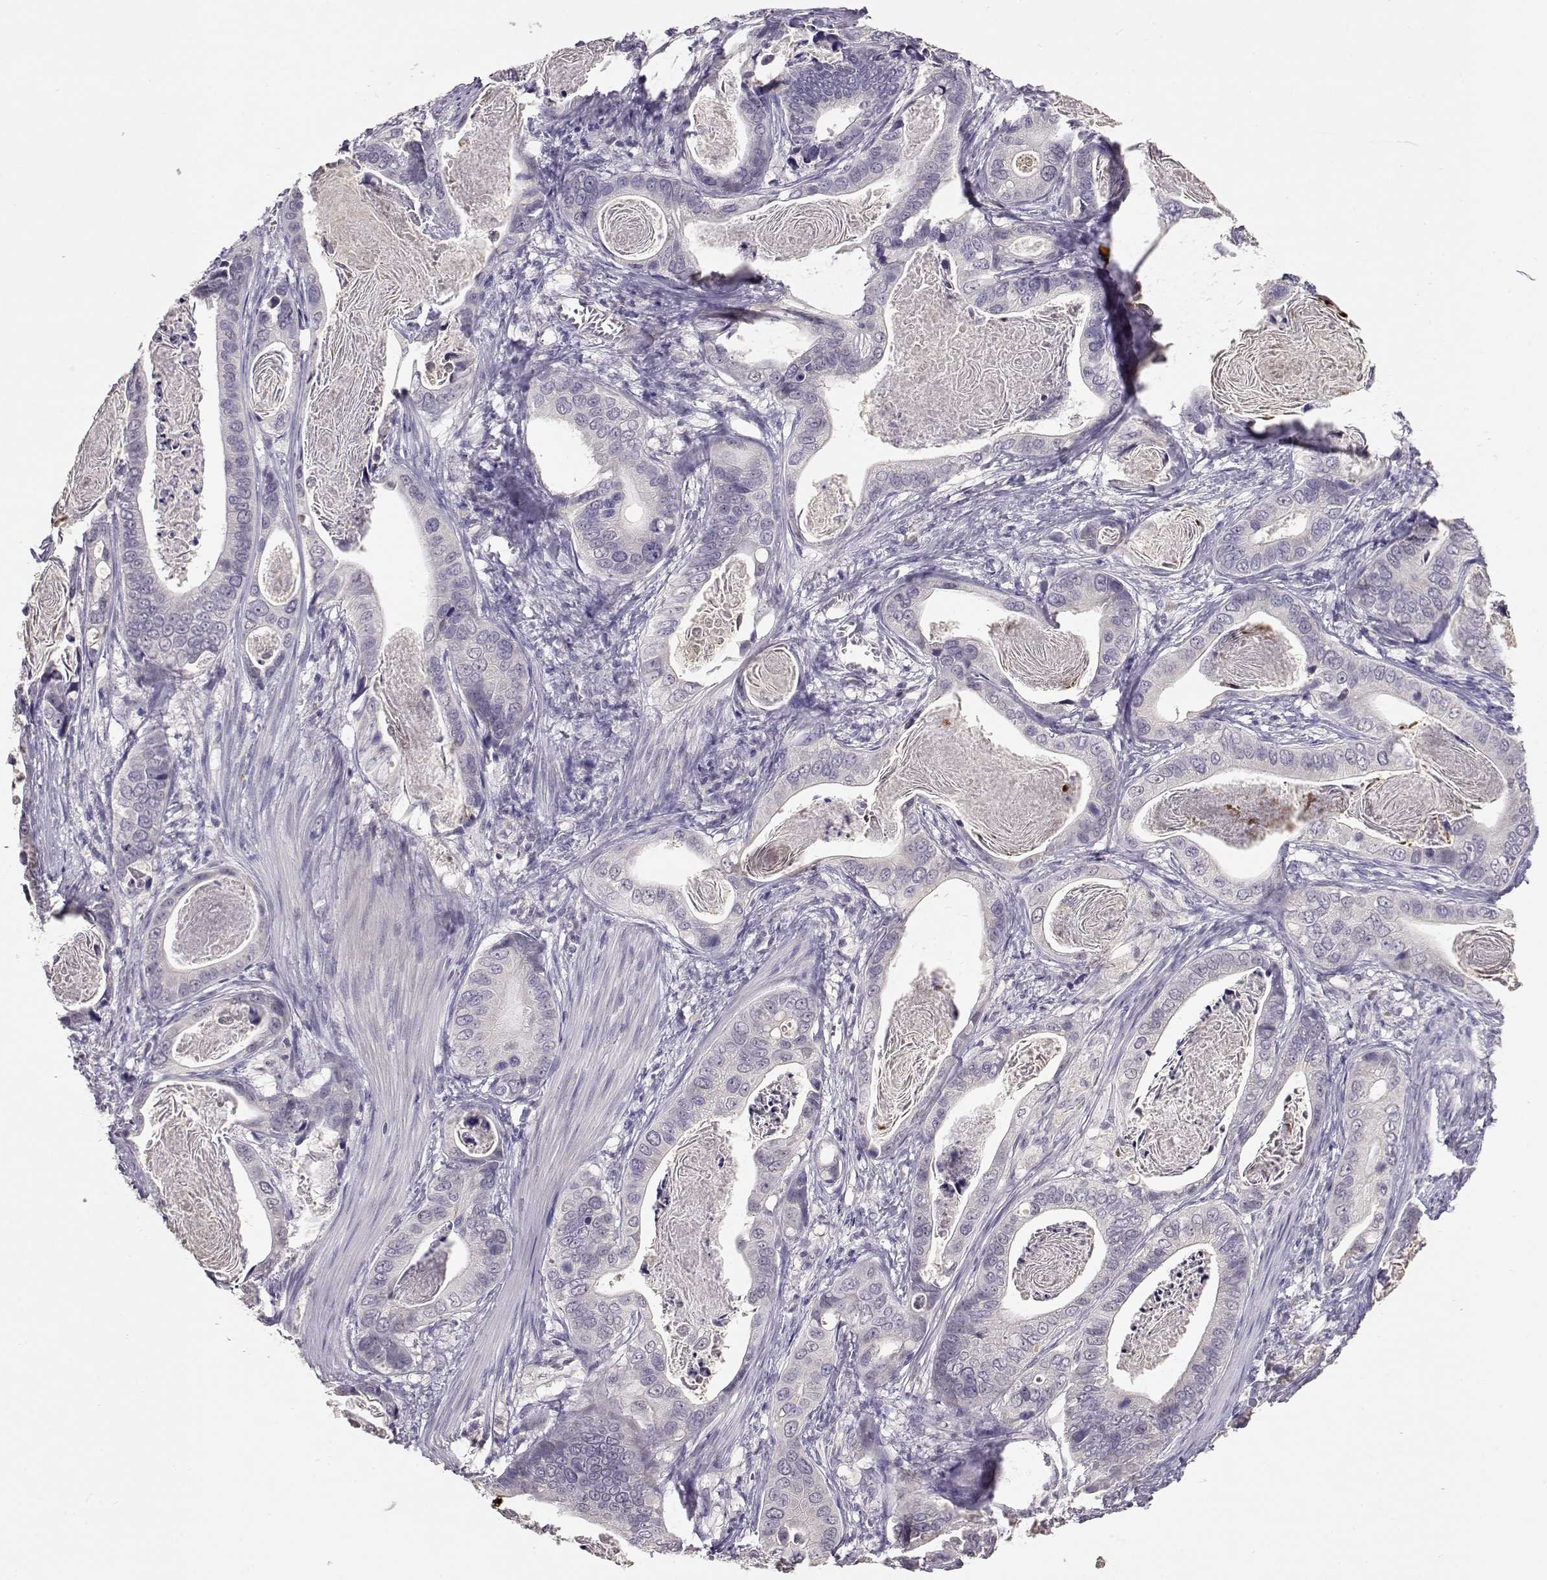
{"staining": {"intensity": "negative", "quantity": "none", "location": "none"}, "tissue": "stomach cancer", "cell_type": "Tumor cells", "image_type": "cancer", "snomed": [{"axis": "morphology", "description": "Adenocarcinoma, NOS"}, {"axis": "topography", "description": "Stomach"}], "caption": "A histopathology image of stomach cancer stained for a protein displays no brown staining in tumor cells. Nuclei are stained in blue.", "gene": "TACR1", "patient": {"sex": "male", "age": 84}}